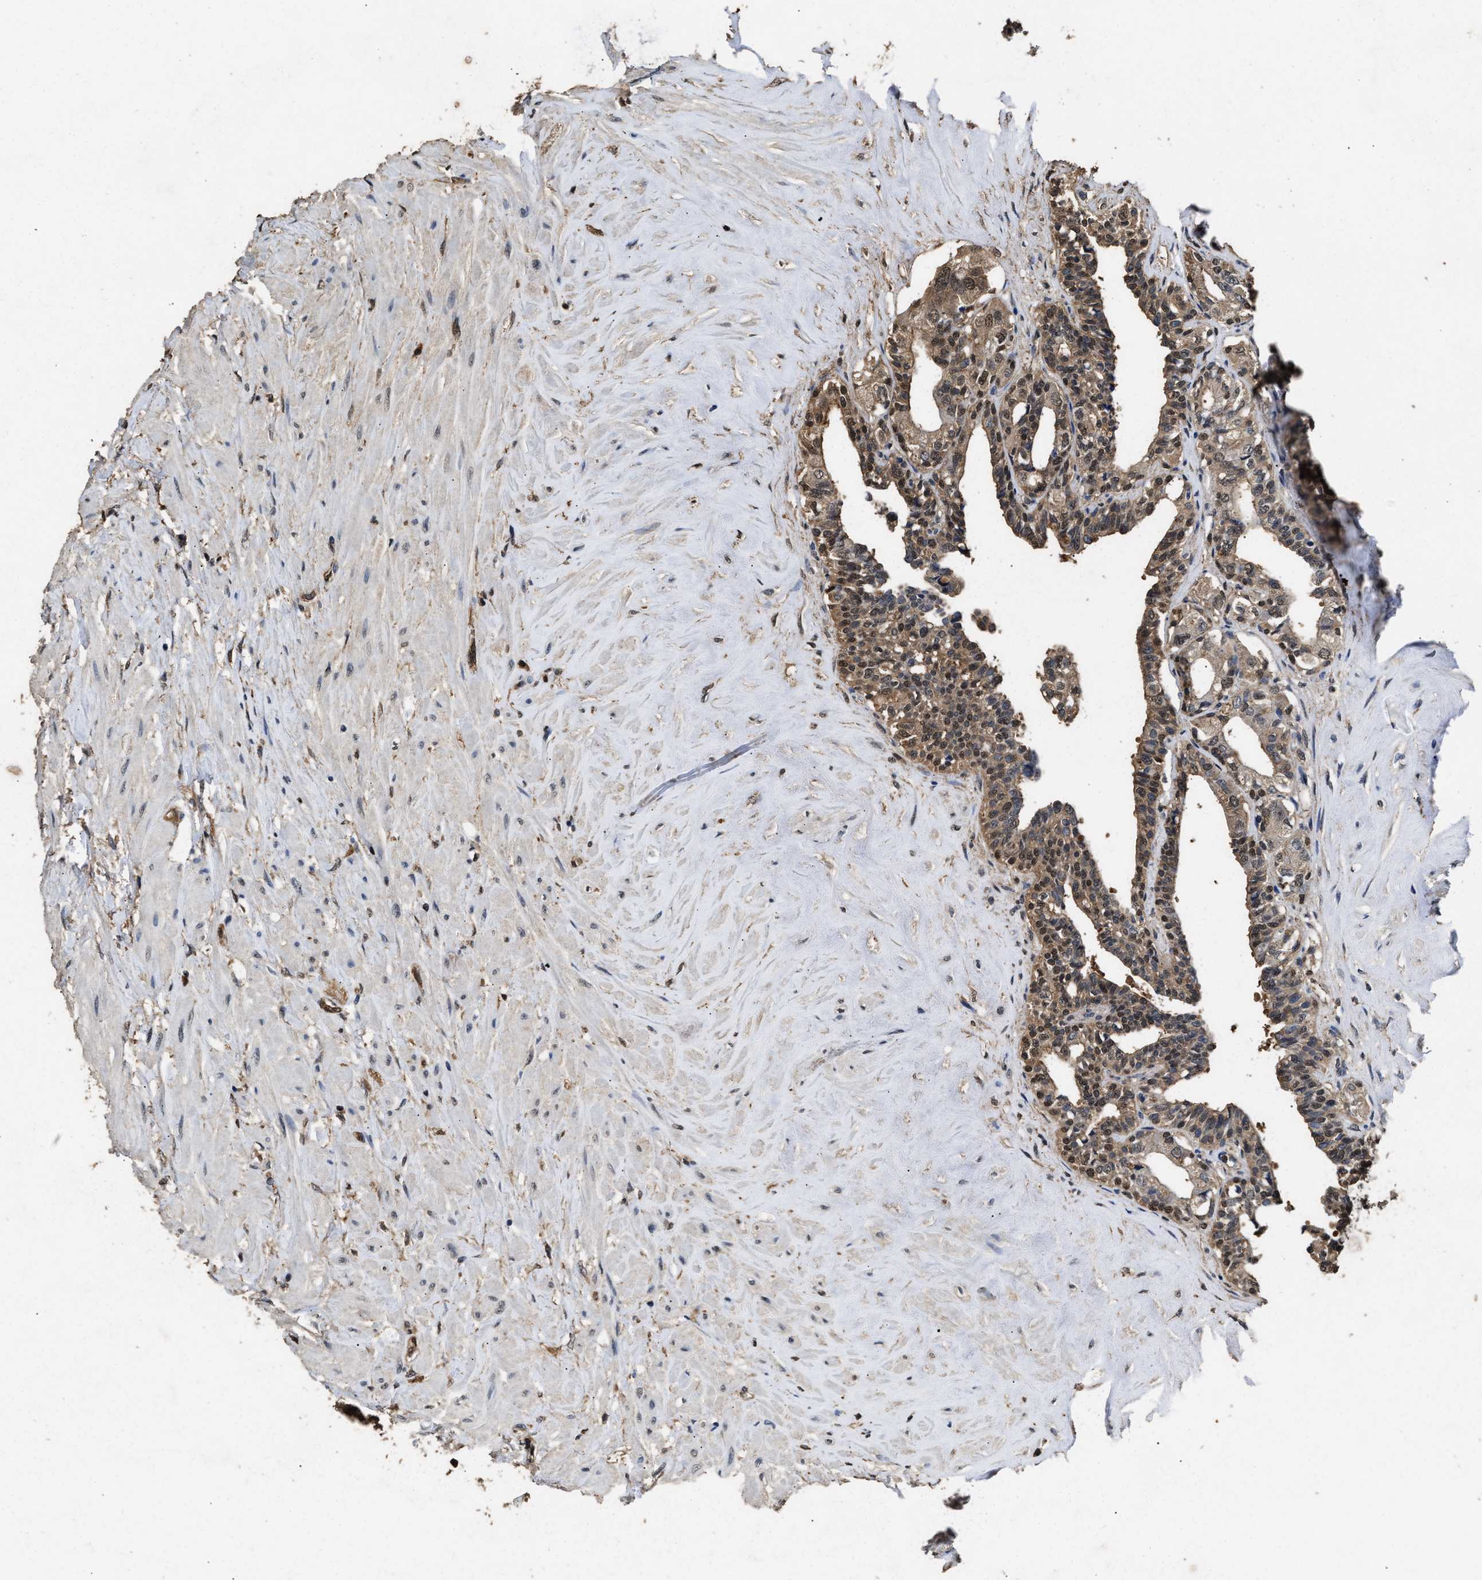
{"staining": {"intensity": "weak", "quantity": ">75%", "location": "cytoplasmic/membranous,nuclear"}, "tissue": "seminal vesicle", "cell_type": "Glandular cells", "image_type": "normal", "snomed": [{"axis": "morphology", "description": "Normal tissue, NOS"}, {"axis": "topography", "description": "Seminal veicle"}], "caption": "Glandular cells show weak cytoplasmic/membranous,nuclear expression in about >75% of cells in normal seminal vesicle.", "gene": "YWHAE", "patient": {"sex": "male", "age": 63}}